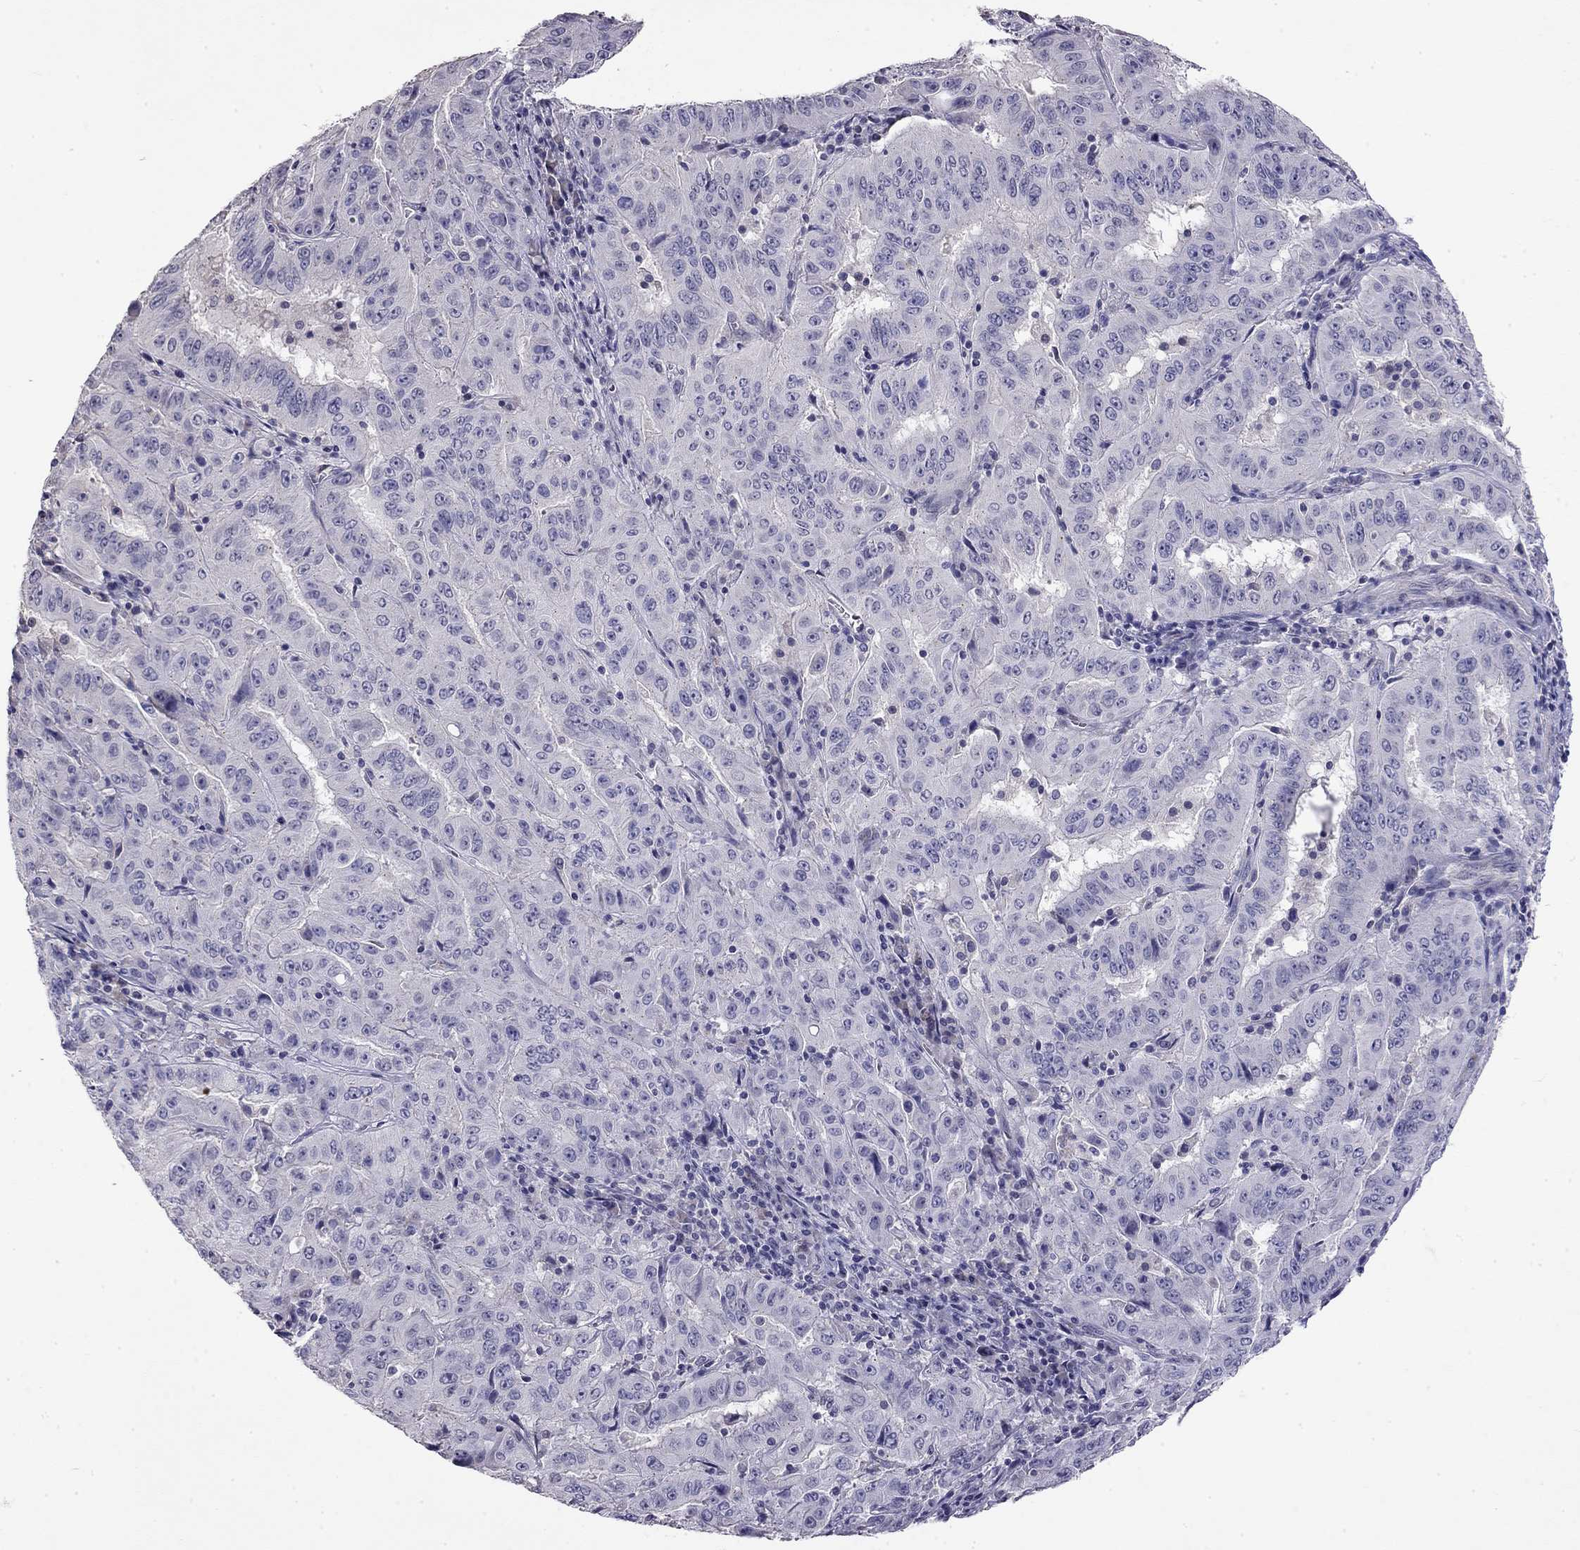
{"staining": {"intensity": "negative", "quantity": "none", "location": "none"}, "tissue": "pancreatic cancer", "cell_type": "Tumor cells", "image_type": "cancer", "snomed": [{"axis": "morphology", "description": "Adenocarcinoma, NOS"}, {"axis": "topography", "description": "Pancreas"}], "caption": "DAB immunohistochemical staining of human adenocarcinoma (pancreatic) exhibits no significant staining in tumor cells.", "gene": "WNK3", "patient": {"sex": "male", "age": 63}}